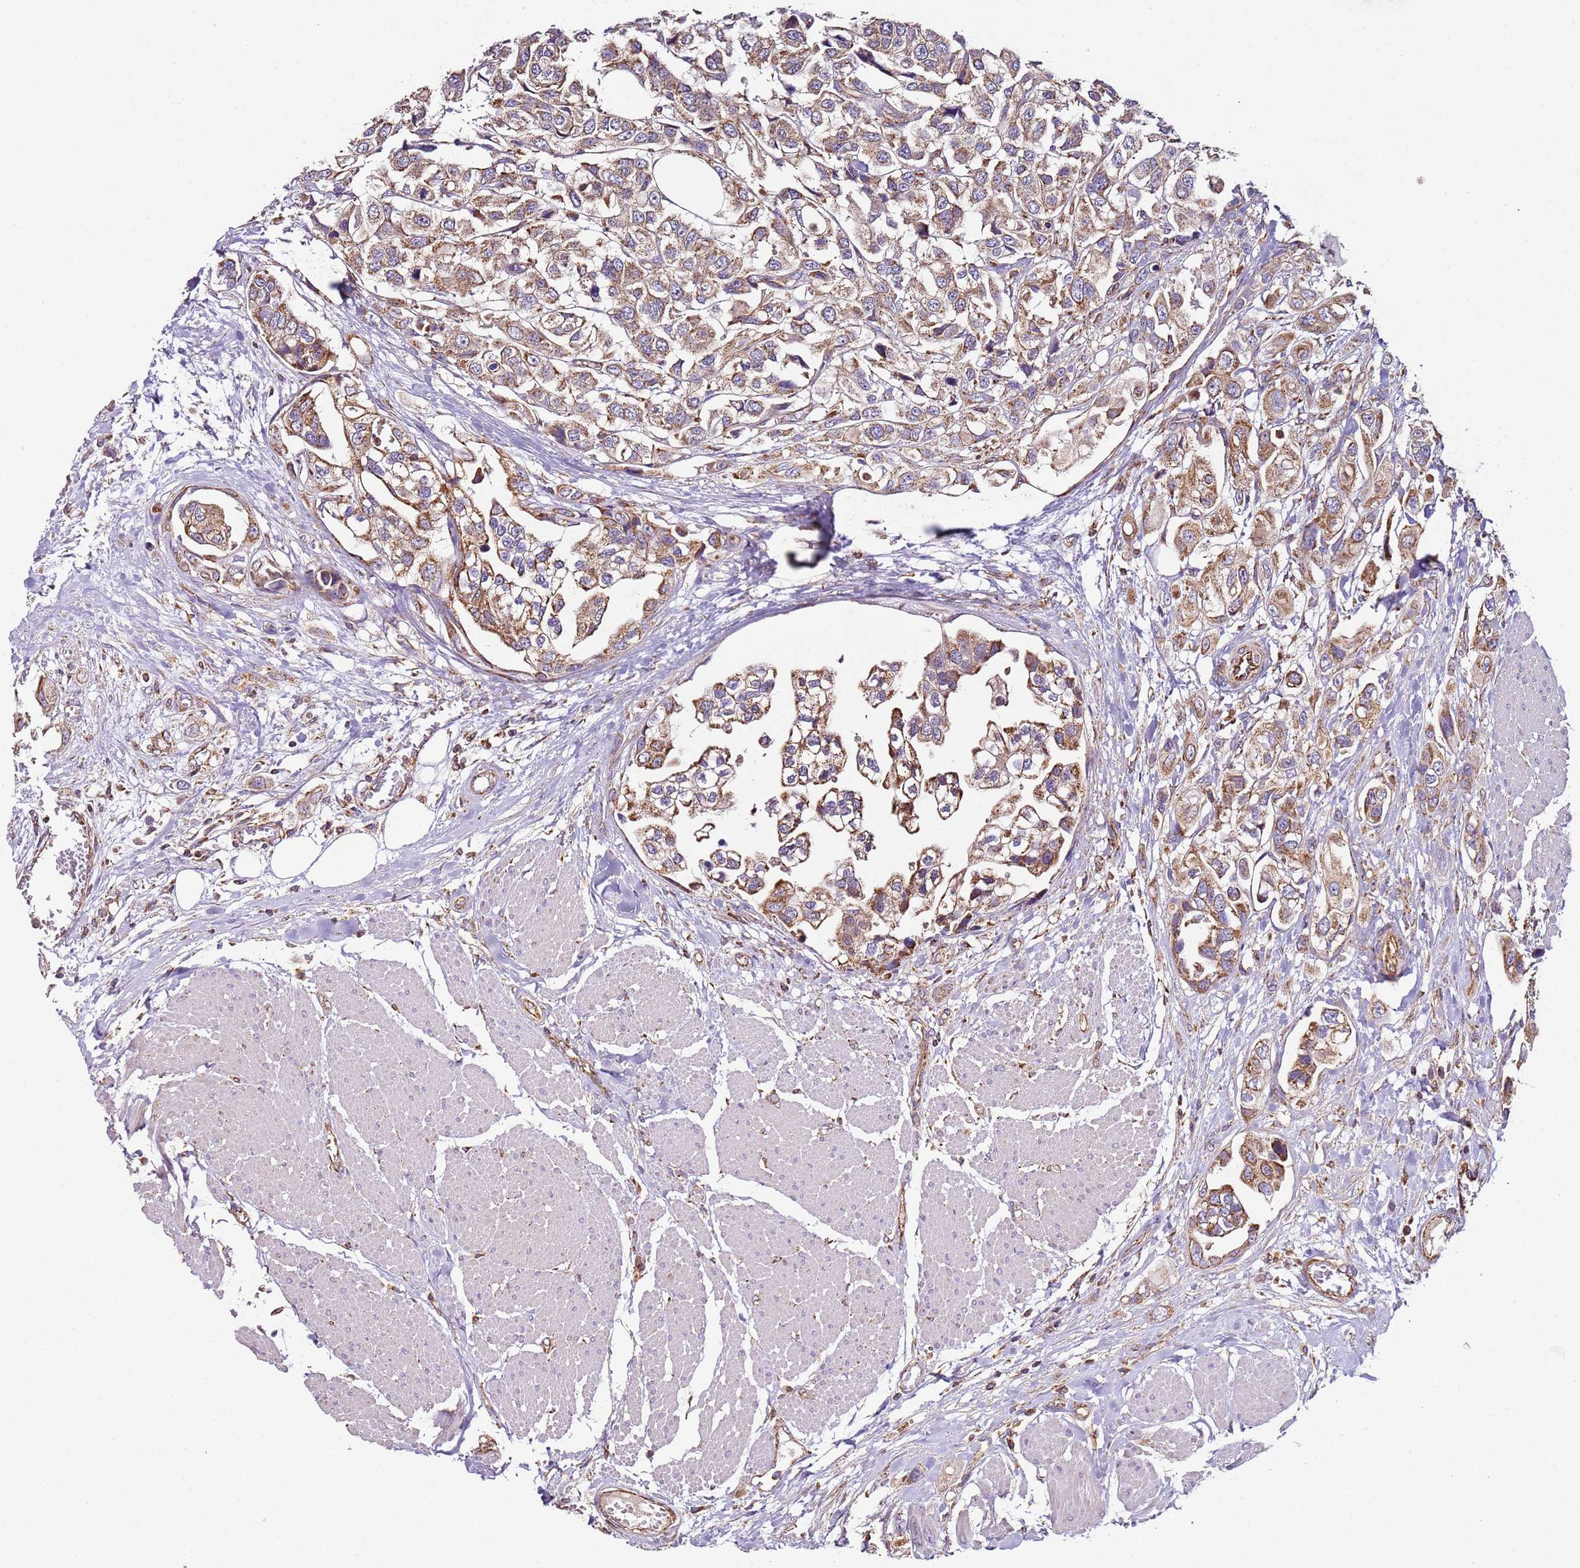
{"staining": {"intensity": "moderate", "quantity": ">75%", "location": "cytoplasmic/membranous"}, "tissue": "urothelial cancer", "cell_type": "Tumor cells", "image_type": "cancer", "snomed": [{"axis": "morphology", "description": "Urothelial carcinoma, High grade"}, {"axis": "topography", "description": "Urinary bladder"}], "caption": "Urothelial cancer was stained to show a protein in brown. There is medium levels of moderate cytoplasmic/membranous expression in about >75% of tumor cells.", "gene": "RMND5A", "patient": {"sex": "male", "age": 67}}